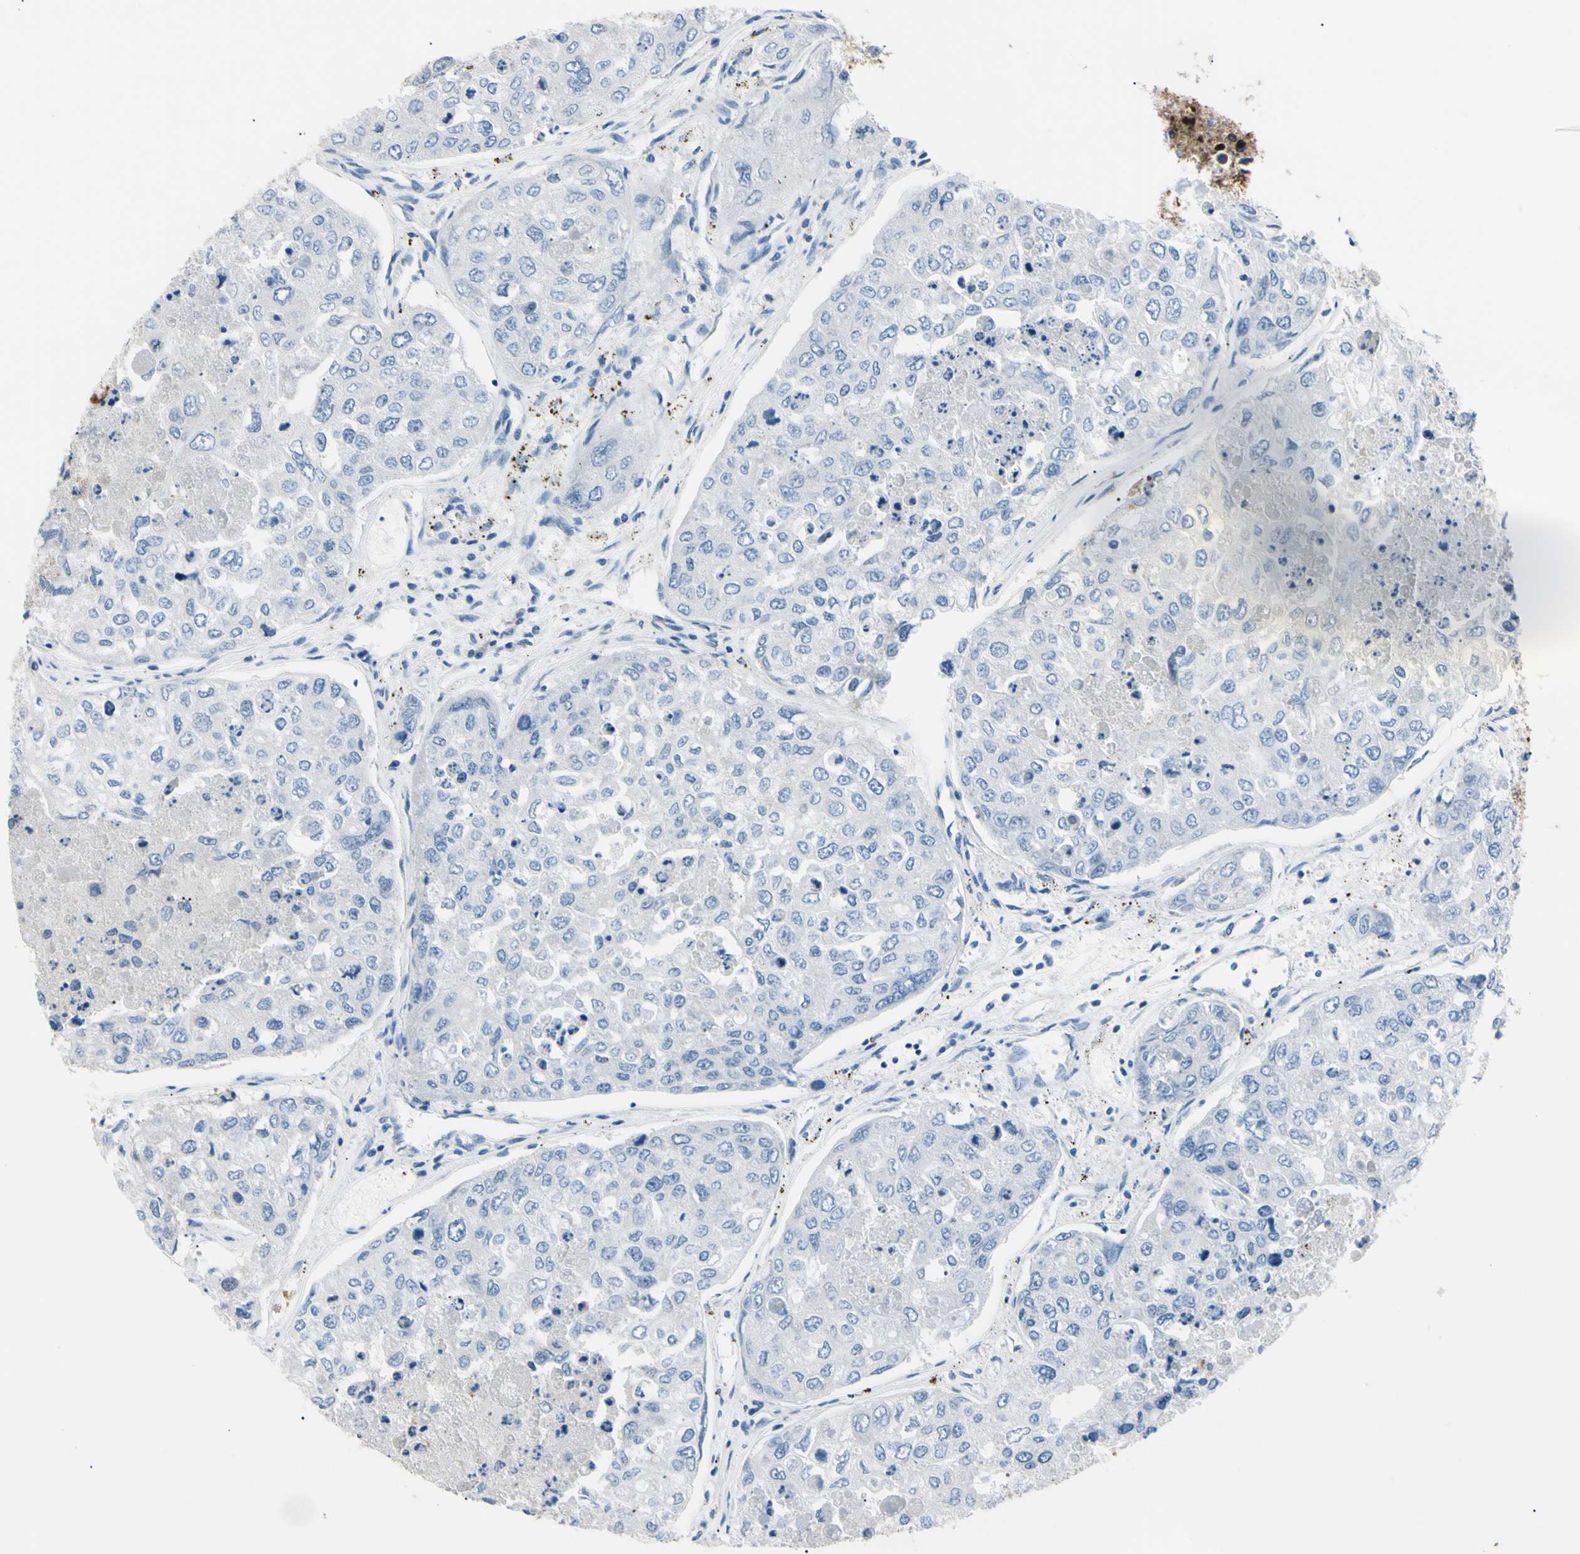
{"staining": {"intensity": "negative", "quantity": "none", "location": "none"}, "tissue": "urothelial cancer", "cell_type": "Tumor cells", "image_type": "cancer", "snomed": [{"axis": "morphology", "description": "Urothelial carcinoma, High grade"}, {"axis": "topography", "description": "Lymph node"}, {"axis": "topography", "description": "Urinary bladder"}], "caption": "This photomicrograph is of high-grade urothelial carcinoma stained with immunohistochemistry to label a protein in brown with the nuclei are counter-stained blue. There is no expression in tumor cells. Nuclei are stained in blue.", "gene": "NOL3", "patient": {"sex": "male", "age": 51}}